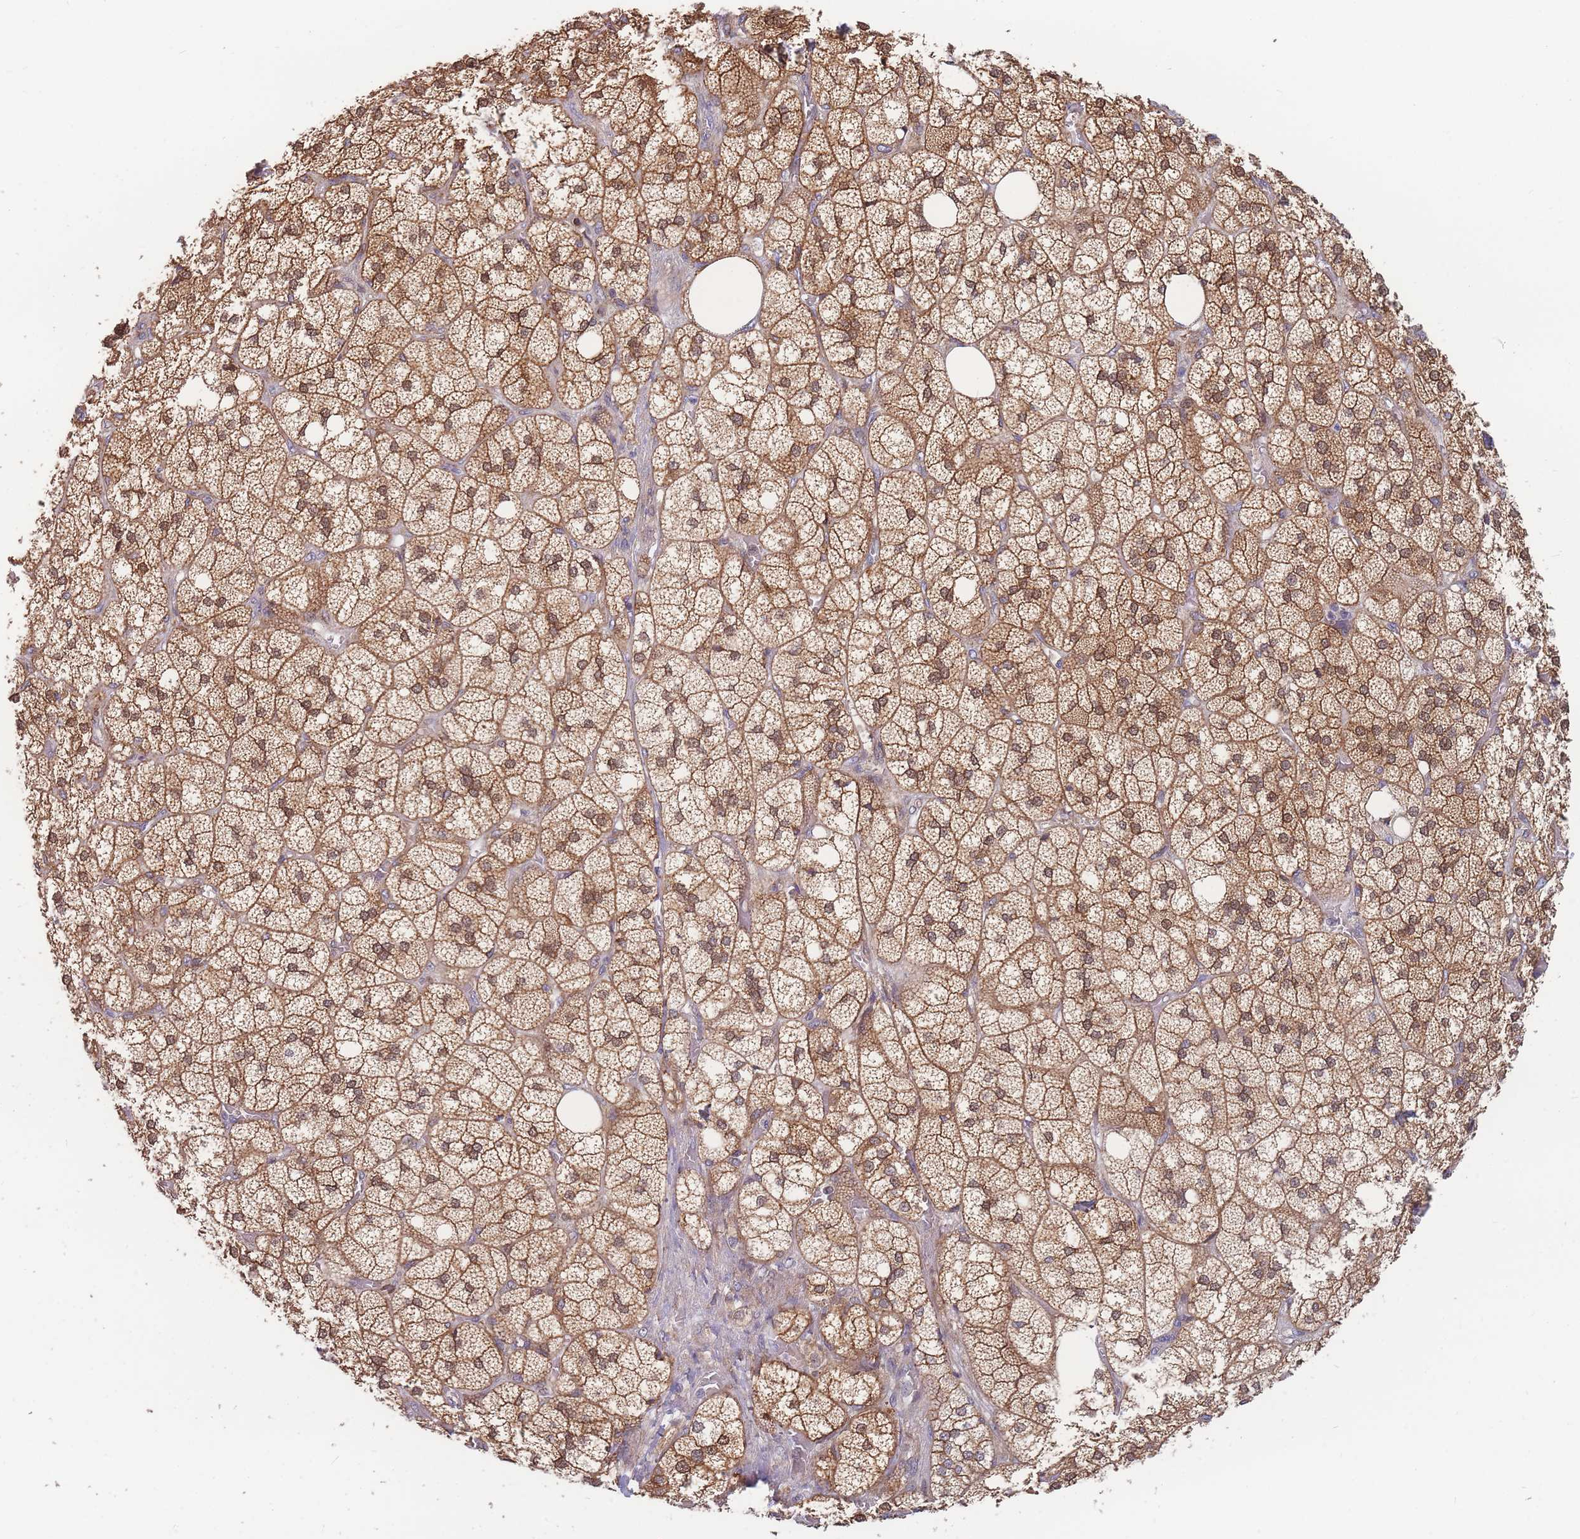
{"staining": {"intensity": "moderate", "quantity": ">75%", "location": "cytoplasmic/membranous,nuclear"}, "tissue": "adrenal gland", "cell_type": "Glandular cells", "image_type": "normal", "snomed": [{"axis": "morphology", "description": "Normal tissue, NOS"}, {"axis": "topography", "description": "Adrenal gland"}], "caption": "A high-resolution micrograph shows IHC staining of benign adrenal gland, which reveals moderate cytoplasmic/membranous,nuclear staining in approximately >75% of glandular cells.", "gene": "TMEM131L", "patient": {"sex": "male", "age": 61}}